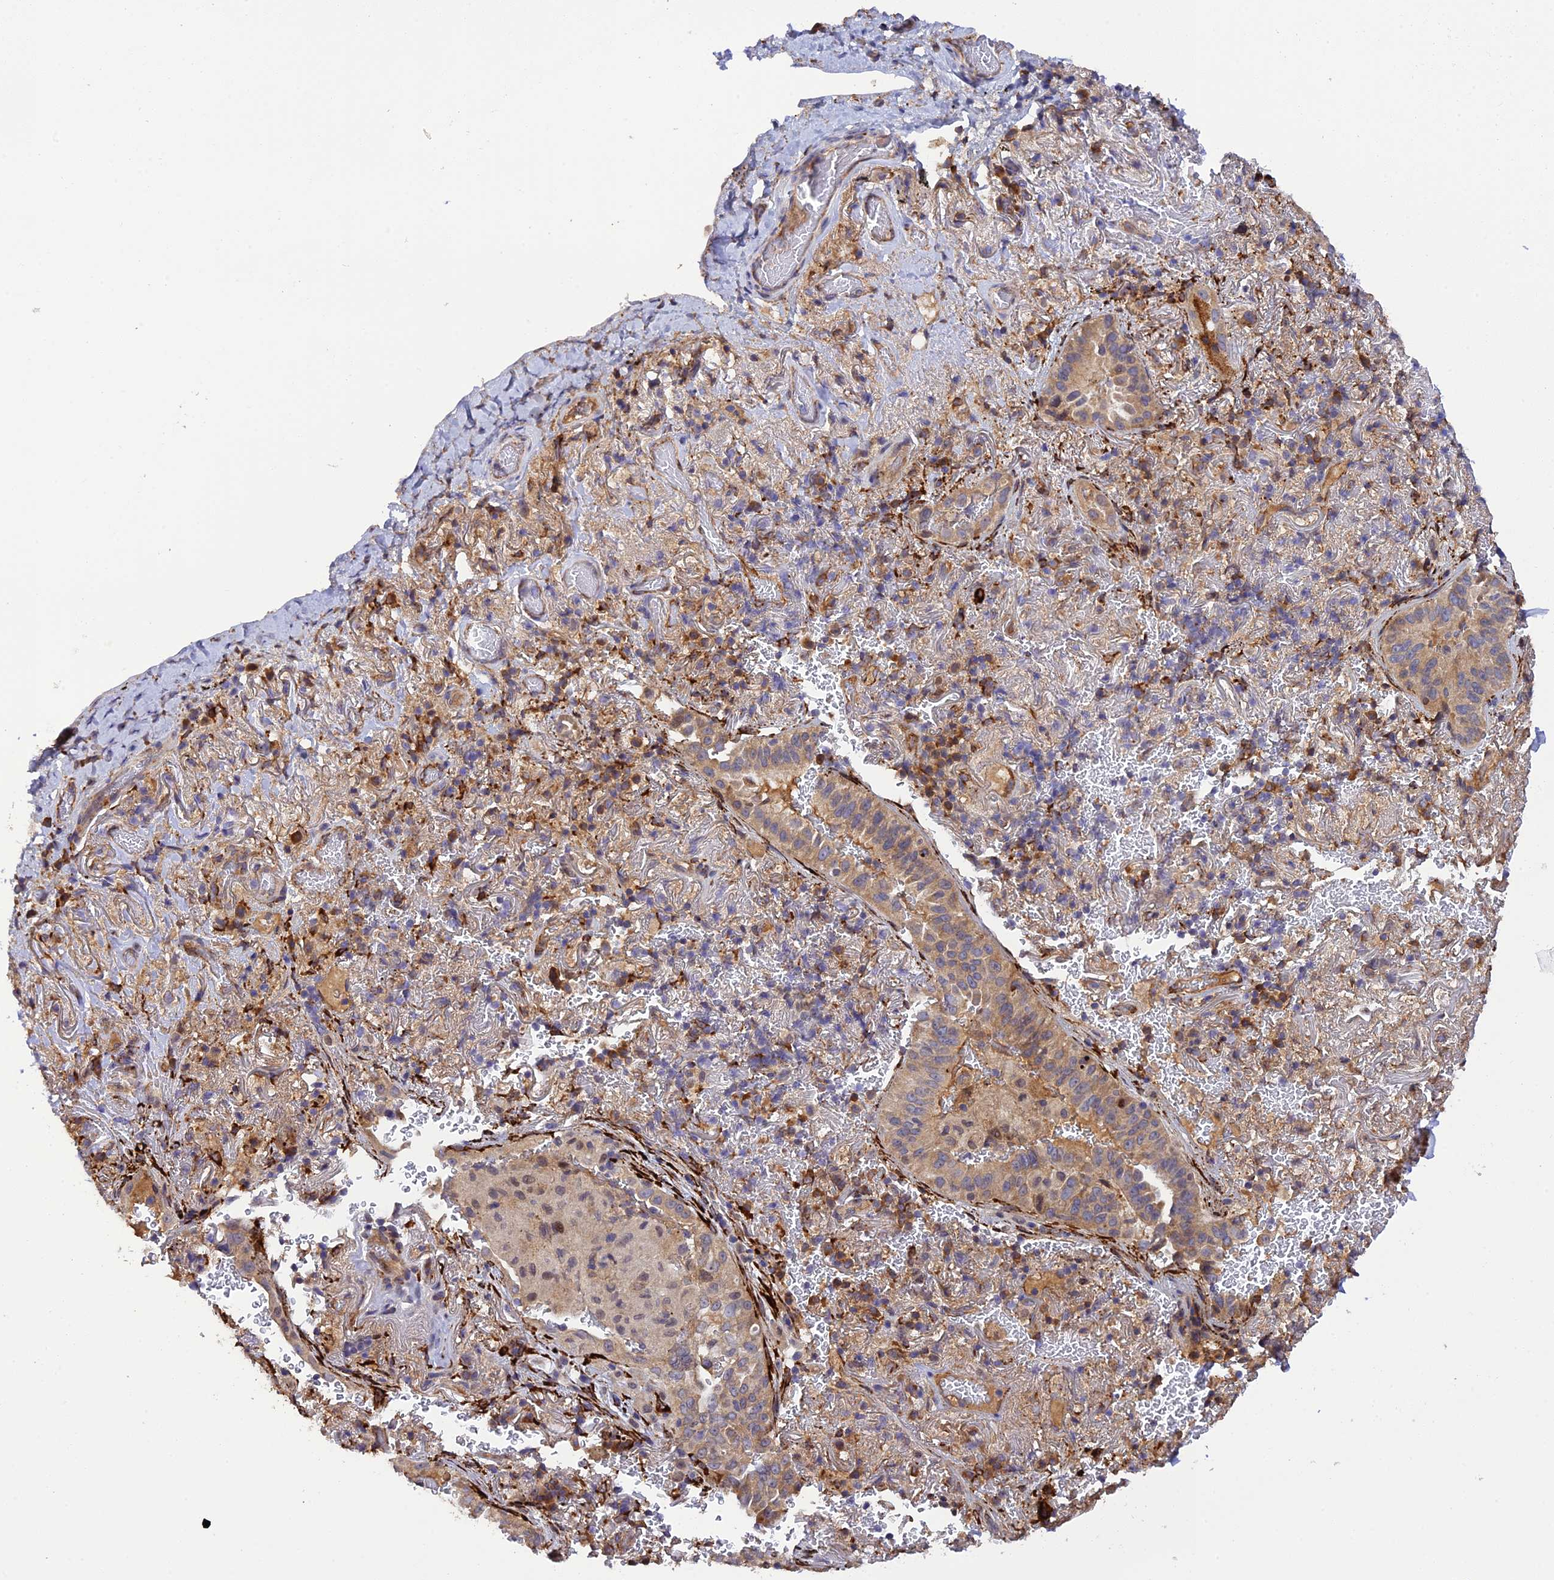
{"staining": {"intensity": "weak", "quantity": ">75%", "location": "cytoplasmic/membranous"}, "tissue": "lung cancer", "cell_type": "Tumor cells", "image_type": "cancer", "snomed": [{"axis": "morphology", "description": "Adenocarcinoma, NOS"}, {"axis": "topography", "description": "Lung"}], "caption": "IHC histopathology image of neoplastic tissue: human lung adenocarcinoma stained using IHC exhibits low levels of weak protein expression localized specifically in the cytoplasmic/membranous of tumor cells, appearing as a cytoplasmic/membranous brown color.", "gene": "P3H3", "patient": {"sex": "female", "age": 69}}